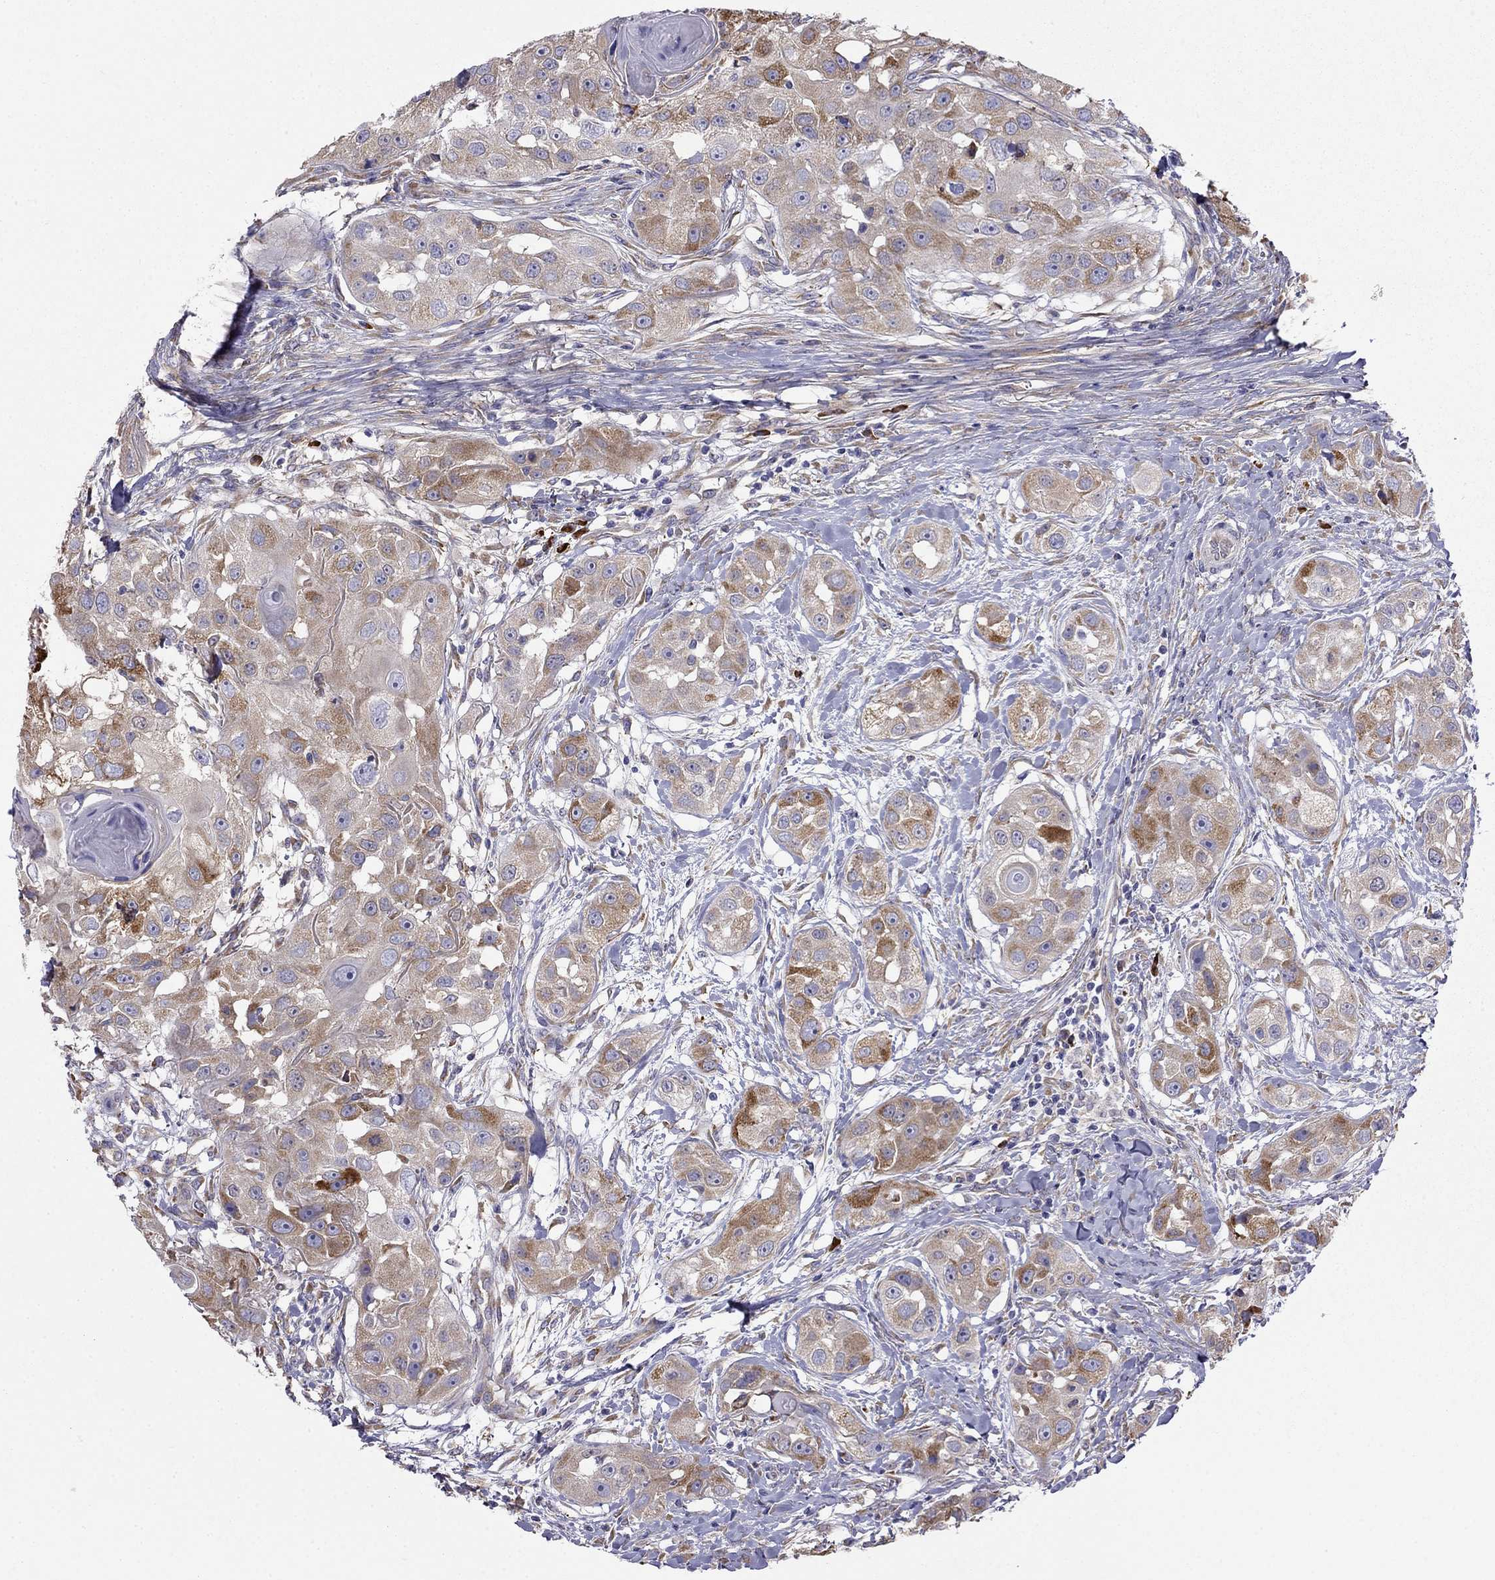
{"staining": {"intensity": "moderate", "quantity": "25%-75%", "location": "cytoplasmic/membranous"}, "tissue": "head and neck cancer", "cell_type": "Tumor cells", "image_type": "cancer", "snomed": [{"axis": "morphology", "description": "Squamous cell carcinoma, NOS"}, {"axis": "topography", "description": "Head-Neck"}], "caption": "This photomicrograph displays immunohistochemistry (IHC) staining of human head and neck squamous cell carcinoma, with medium moderate cytoplasmic/membranous staining in about 25%-75% of tumor cells.", "gene": "LONRF2", "patient": {"sex": "male", "age": 51}}